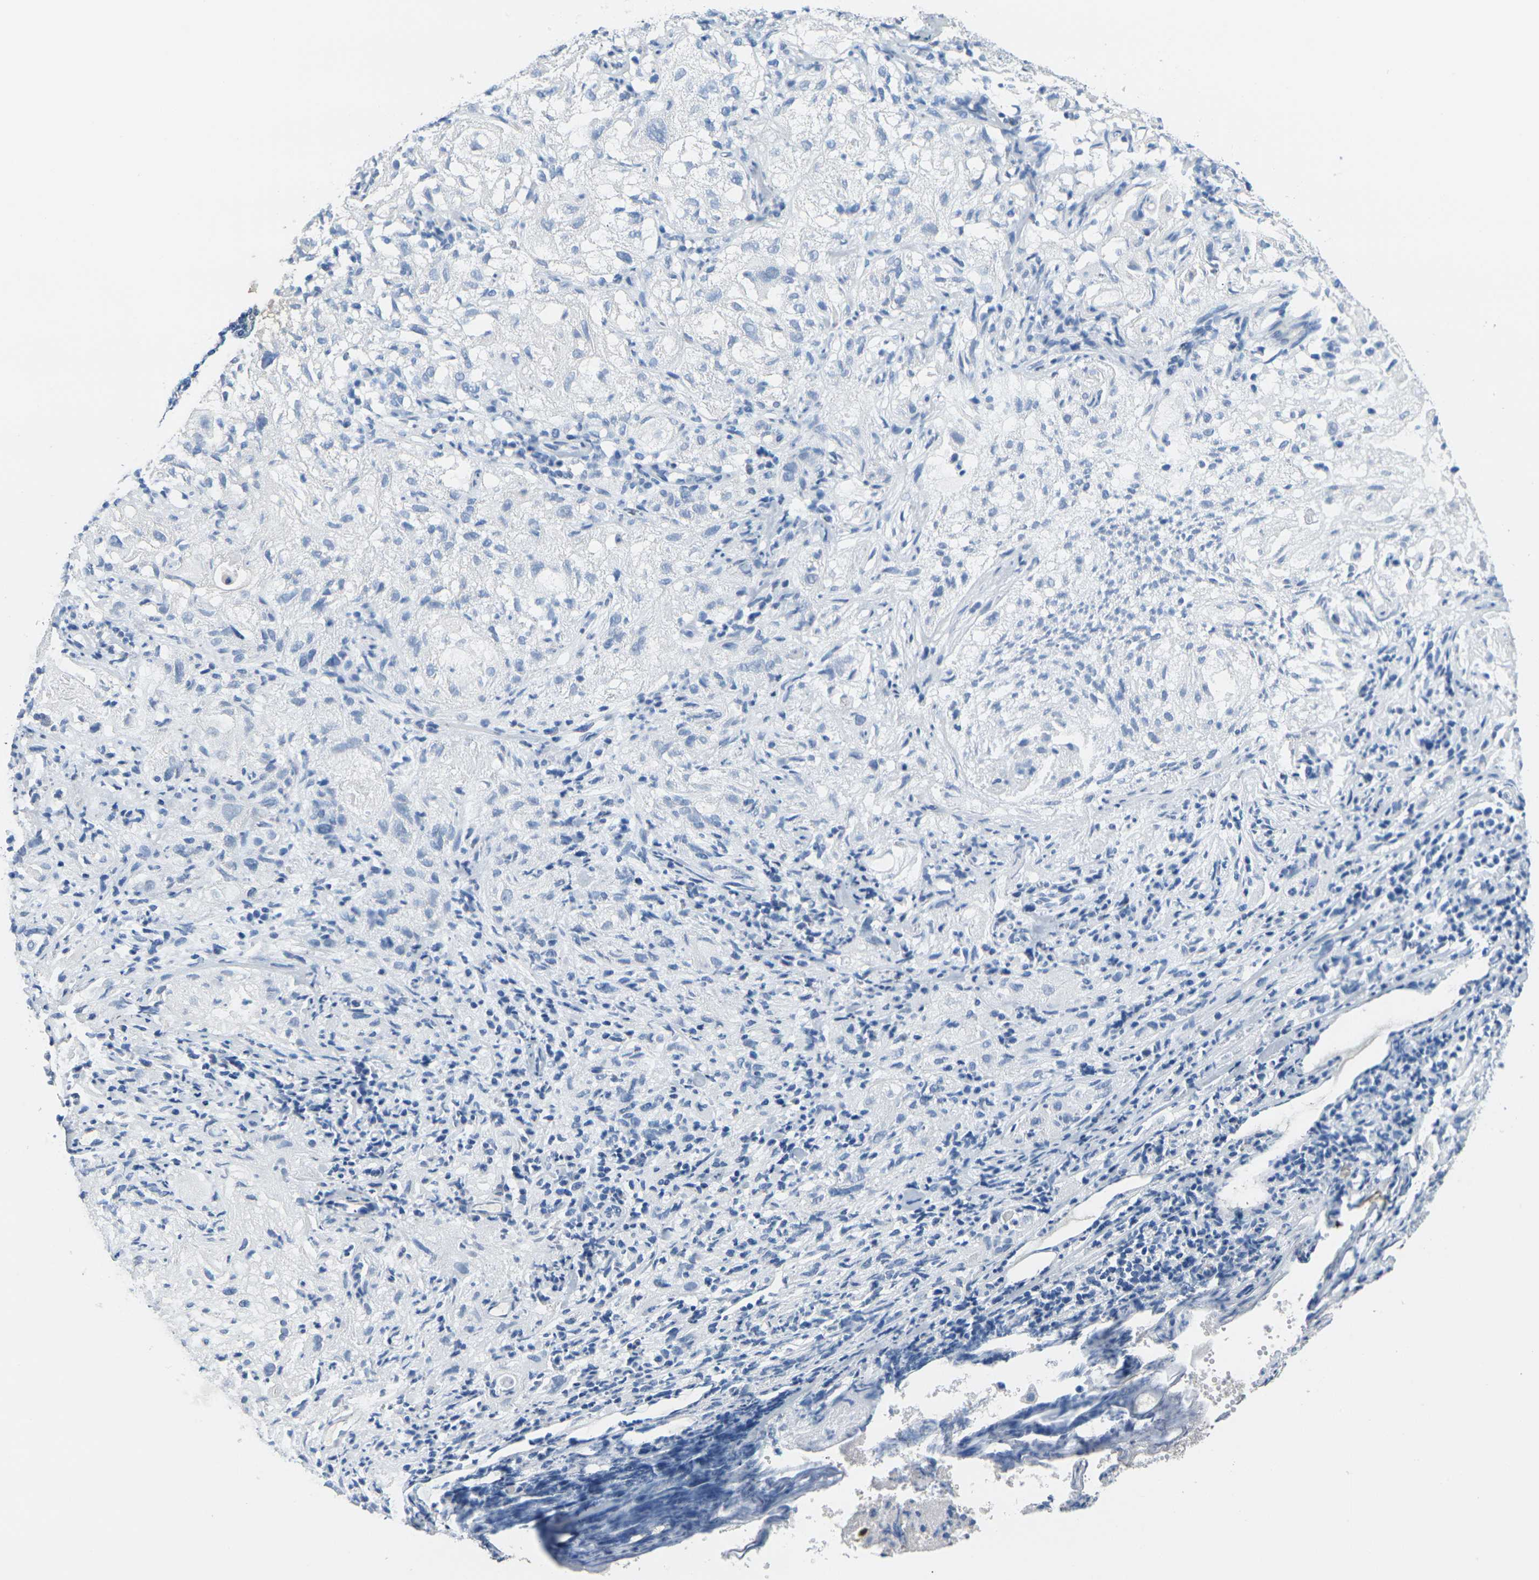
{"staining": {"intensity": "negative", "quantity": "none", "location": "none"}, "tissue": "lung cancer", "cell_type": "Tumor cells", "image_type": "cancer", "snomed": [{"axis": "morphology", "description": "Inflammation, NOS"}, {"axis": "morphology", "description": "Squamous cell carcinoma, NOS"}, {"axis": "topography", "description": "Lymph node"}, {"axis": "topography", "description": "Soft tissue"}, {"axis": "topography", "description": "Lung"}], "caption": "High magnification brightfield microscopy of lung squamous cell carcinoma stained with DAB (3,3'-diaminobenzidine) (brown) and counterstained with hematoxylin (blue): tumor cells show no significant positivity.", "gene": "CTAG1A", "patient": {"sex": "male", "age": 66}}